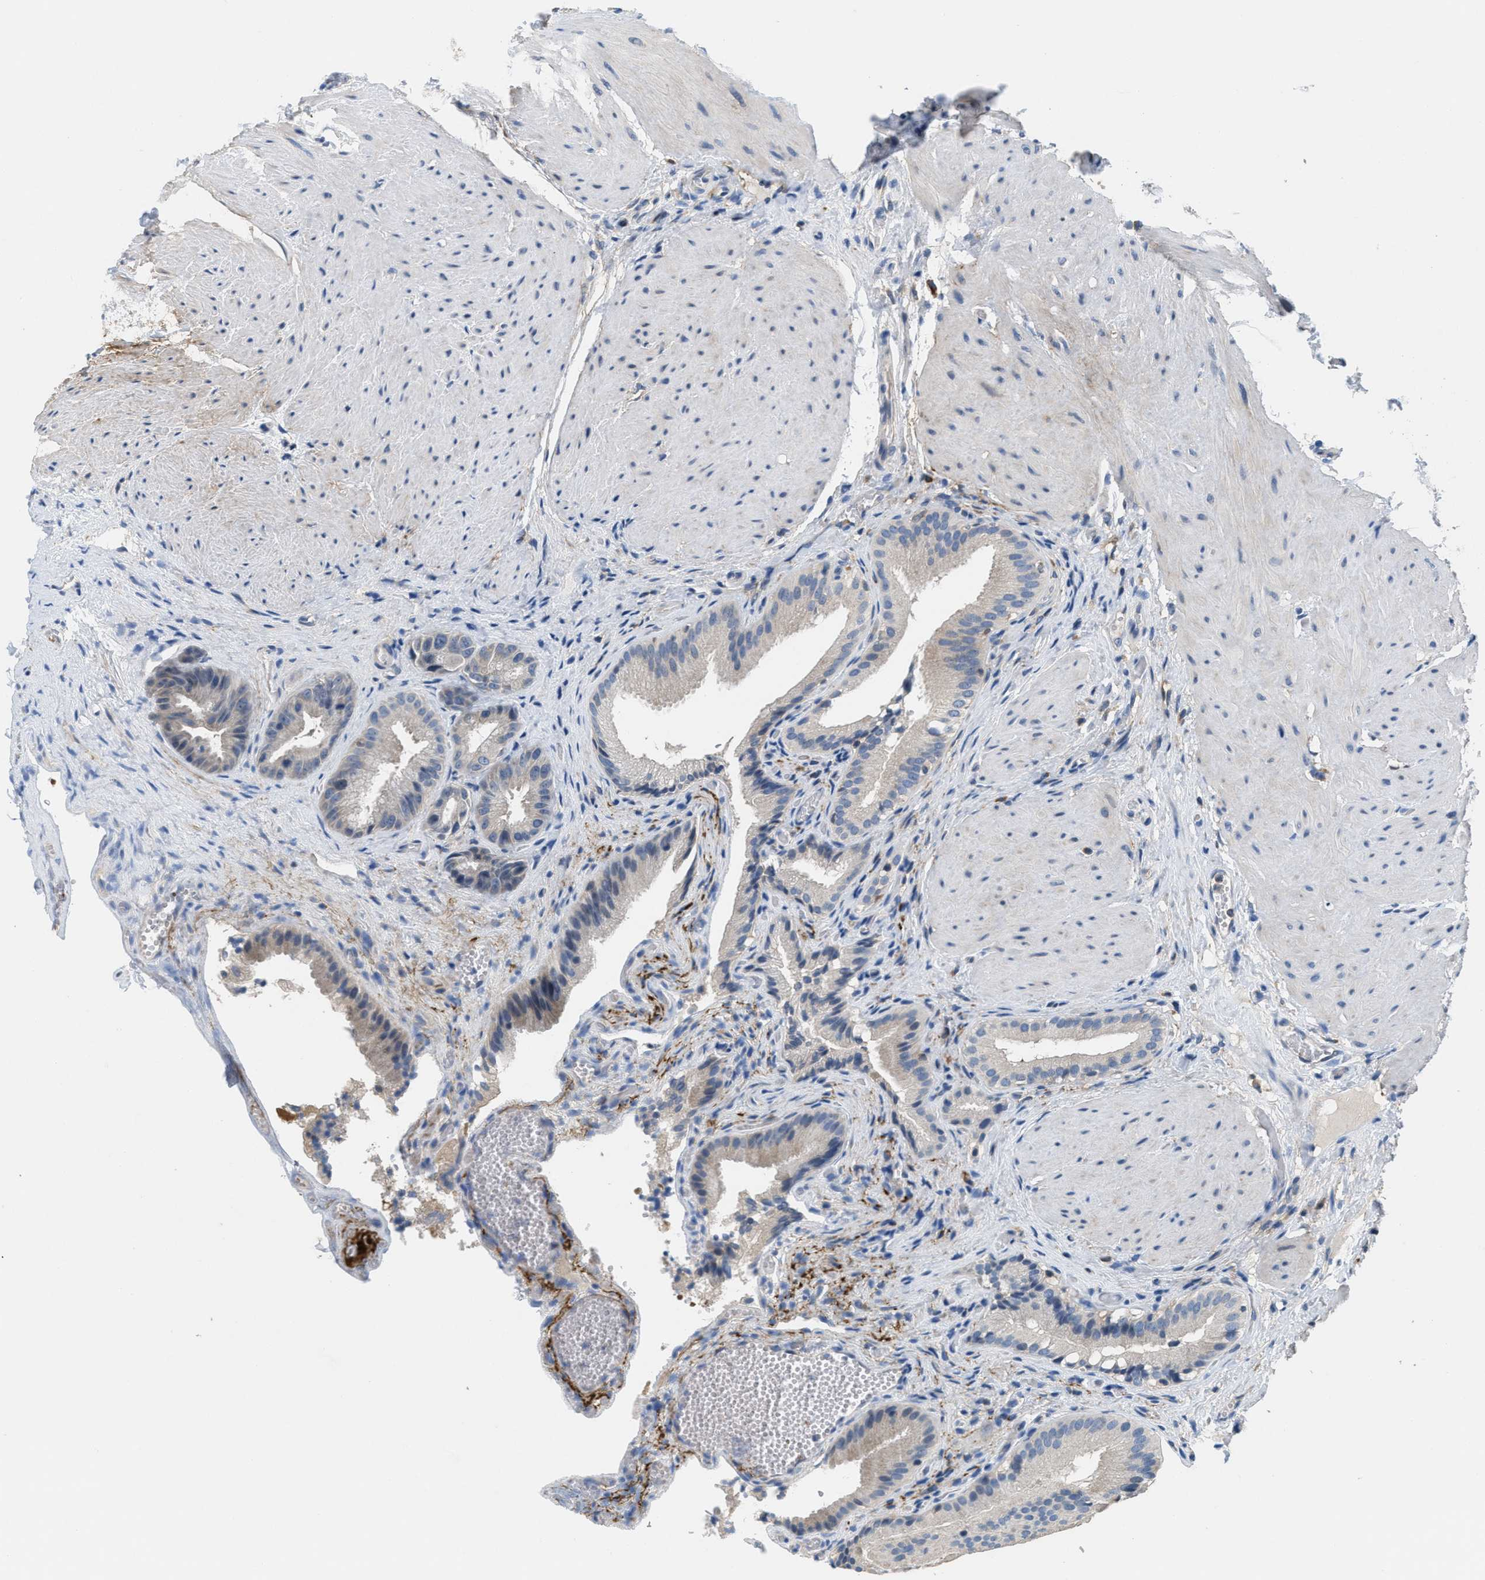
{"staining": {"intensity": "weak", "quantity": "<25%", "location": "cytoplasmic/membranous"}, "tissue": "gallbladder", "cell_type": "Glandular cells", "image_type": "normal", "snomed": [{"axis": "morphology", "description": "Normal tissue, NOS"}, {"axis": "topography", "description": "Gallbladder"}], "caption": "Unremarkable gallbladder was stained to show a protein in brown. There is no significant staining in glandular cells. Nuclei are stained in blue.", "gene": "DGKE", "patient": {"sex": "male", "age": 49}}